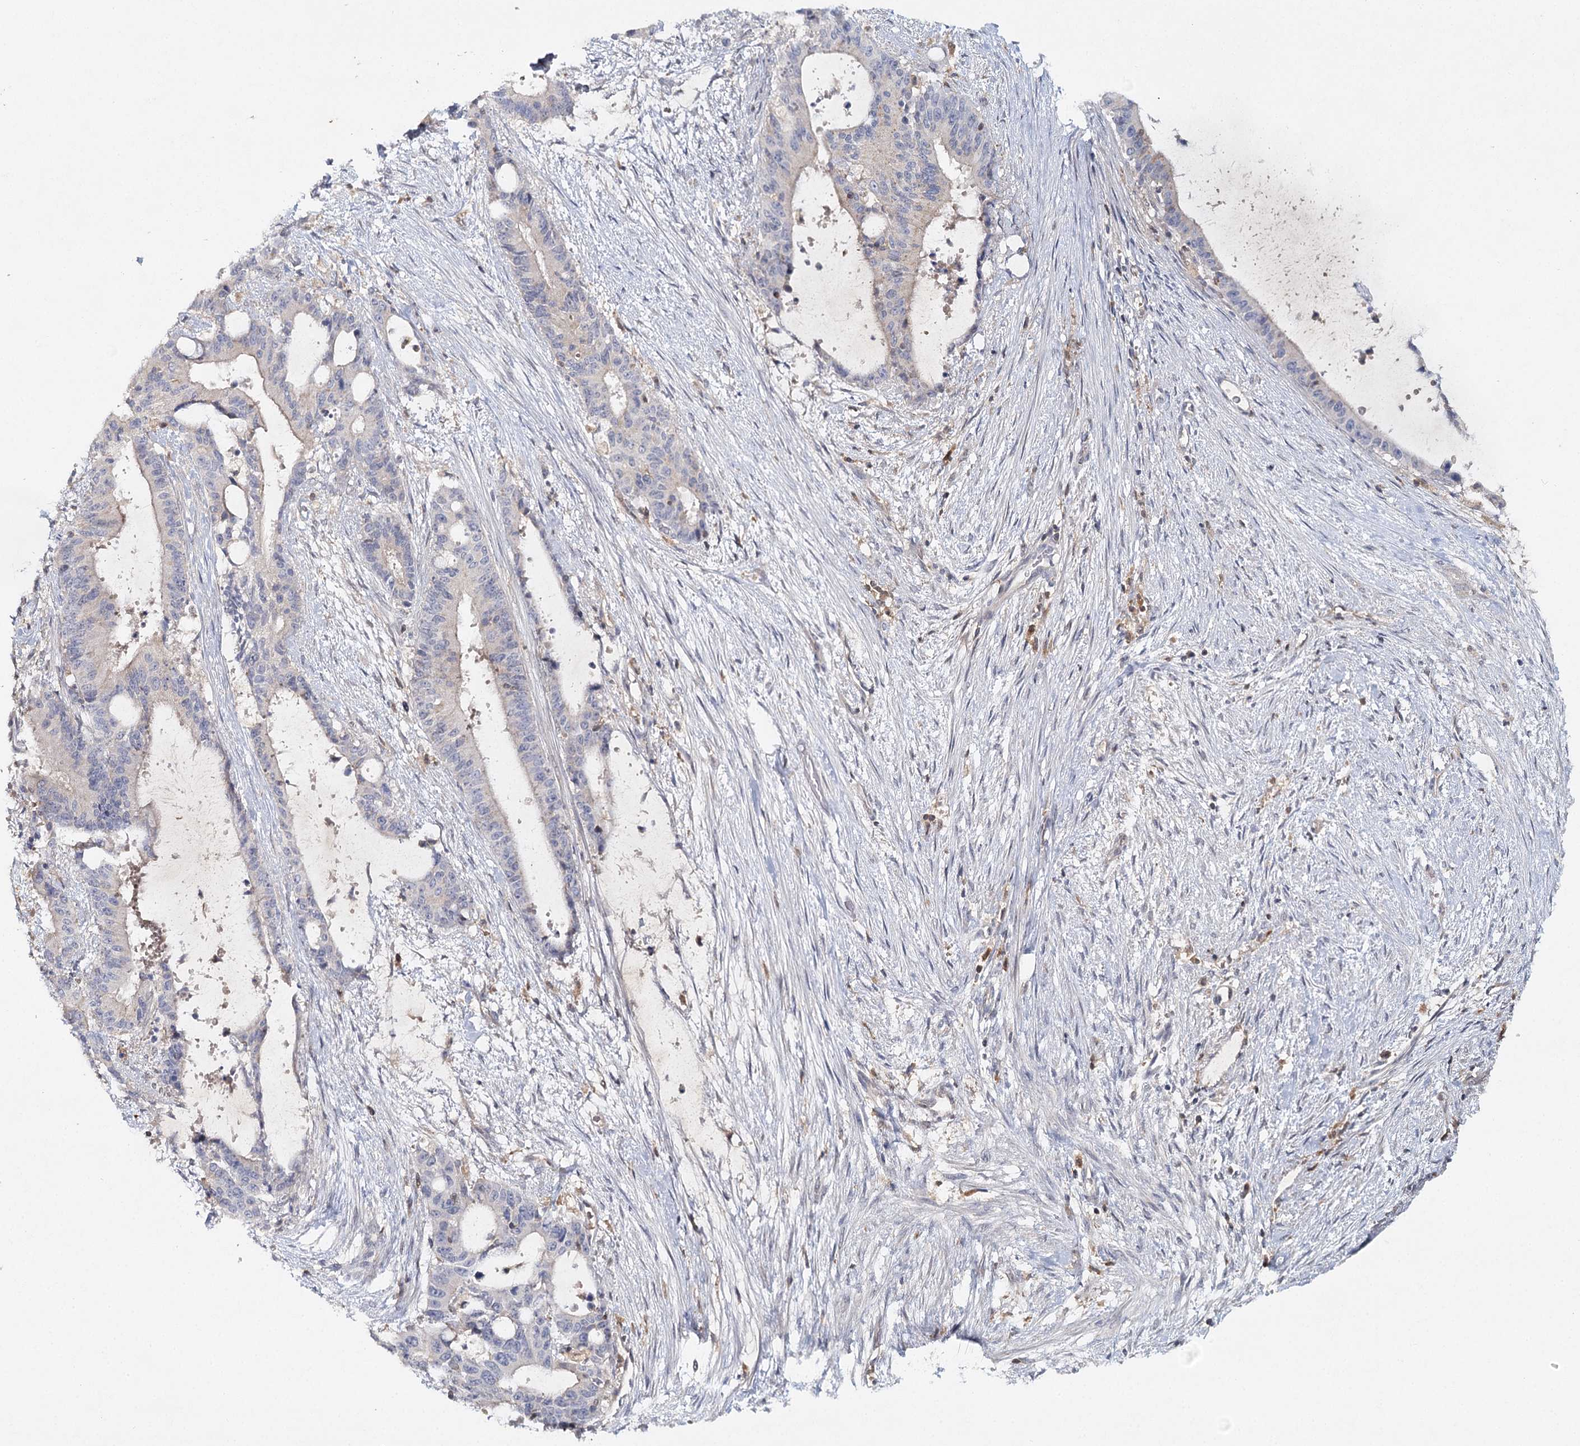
{"staining": {"intensity": "weak", "quantity": "<25%", "location": "cytoplasmic/membranous"}, "tissue": "liver cancer", "cell_type": "Tumor cells", "image_type": "cancer", "snomed": [{"axis": "morphology", "description": "Normal tissue, NOS"}, {"axis": "morphology", "description": "Cholangiocarcinoma"}, {"axis": "topography", "description": "Liver"}, {"axis": "topography", "description": "Peripheral nerve tissue"}], "caption": "The micrograph displays no significant positivity in tumor cells of liver cancer.", "gene": "SLC41A2", "patient": {"sex": "female", "age": 73}}